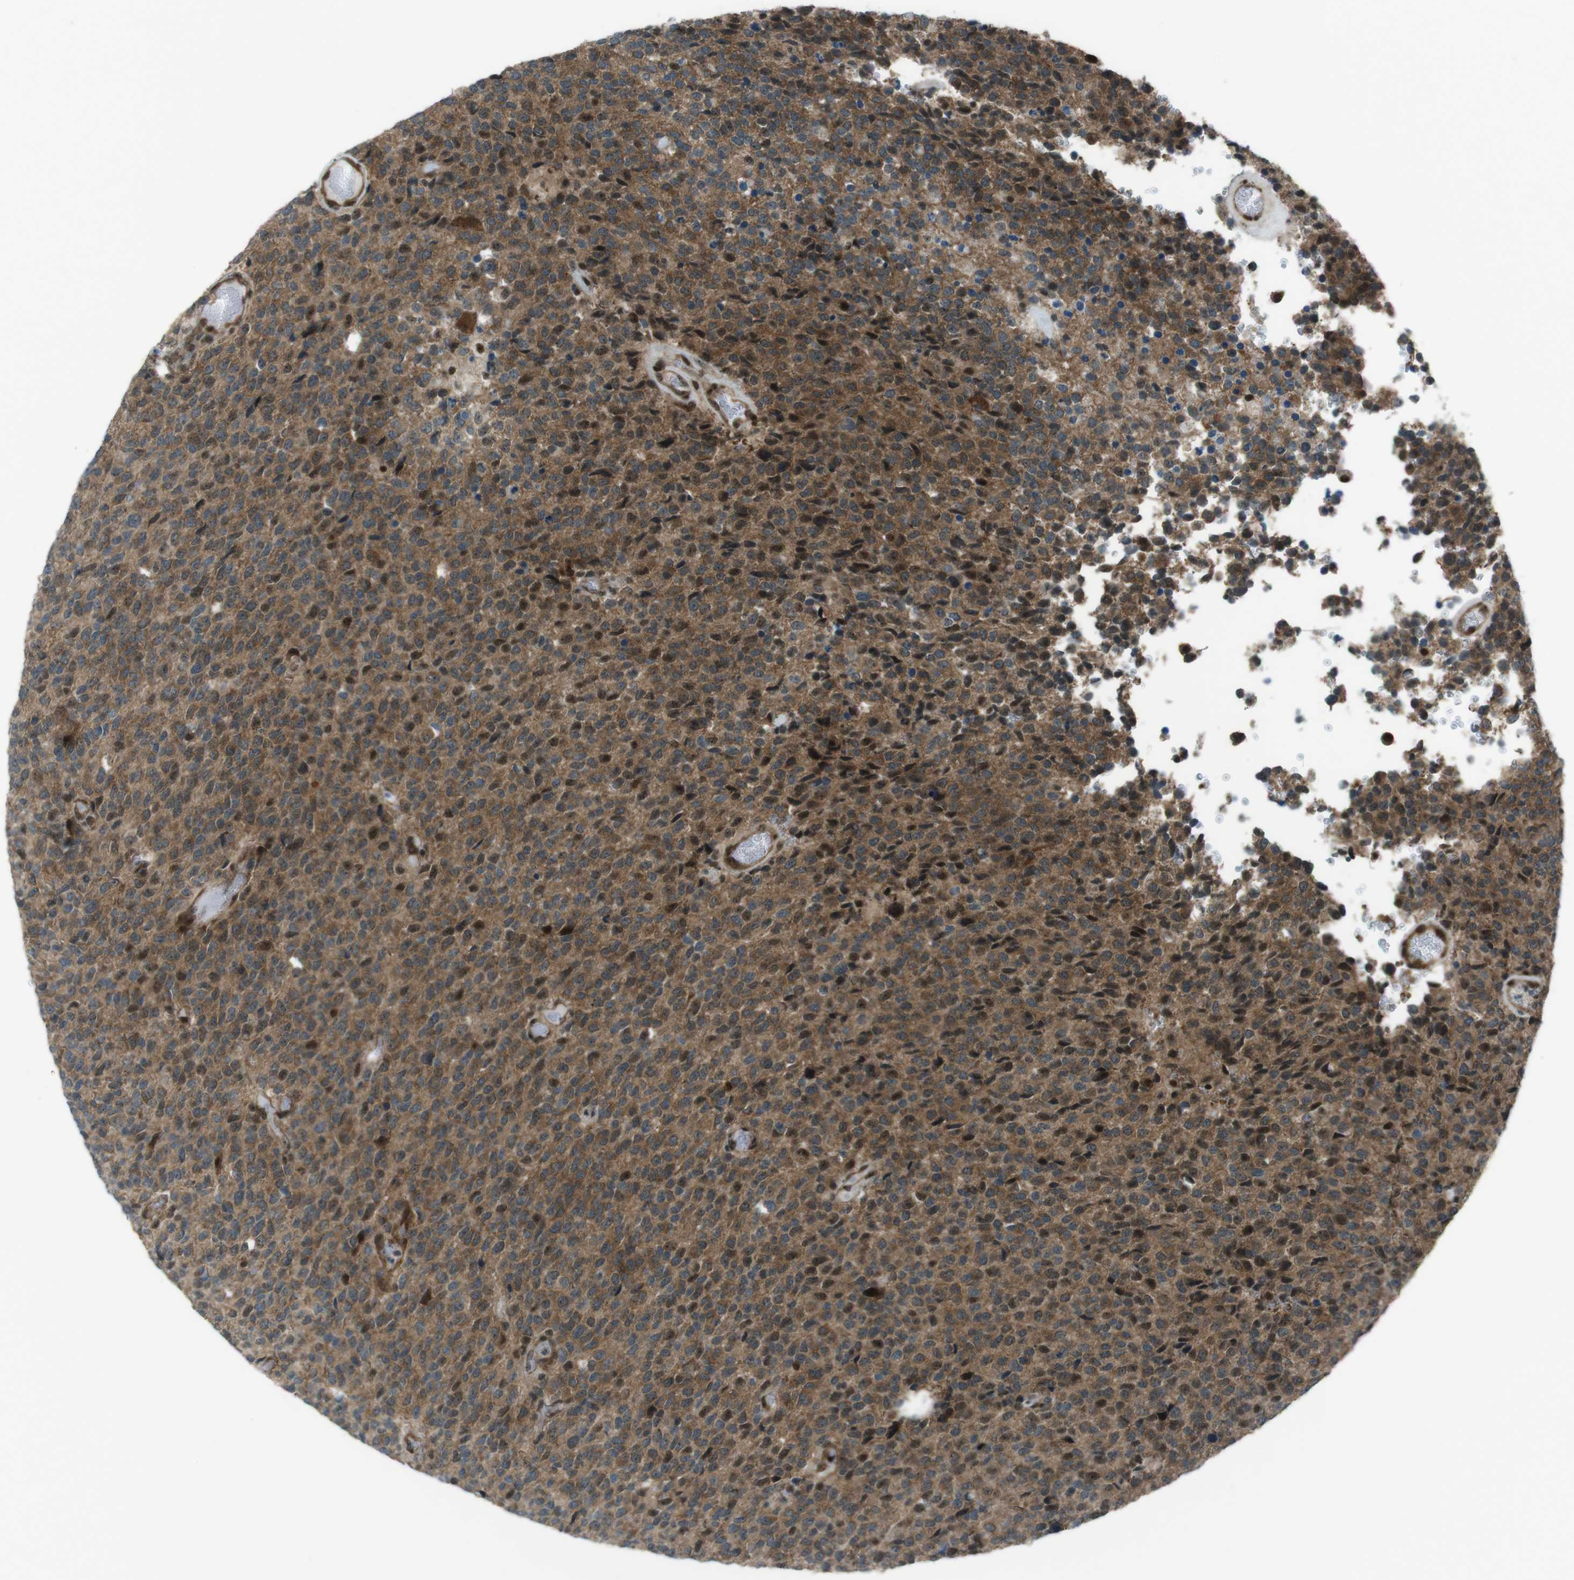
{"staining": {"intensity": "moderate", "quantity": ">75%", "location": "cytoplasmic/membranous"}, "tissue": "glioma", "cell_type": "Tumor cells", "image_type": "cancer", "snomed": [{"axis": "morphology", "description": "Glioma, malignant, High grade"}, {"axis": "topography", "description": "pancreas cauda"}], "caption": "High-magnification brightfield microscopy of glioma stained with DAB (brown) and counterstained with hematoxylin (blue). tumor cells exhibit moderate cytoplasmic/membranous expression is seen in approximately>75% of cells.", "gene": "CSNK1D", "patient": {"sex": "male", "age": 60}}